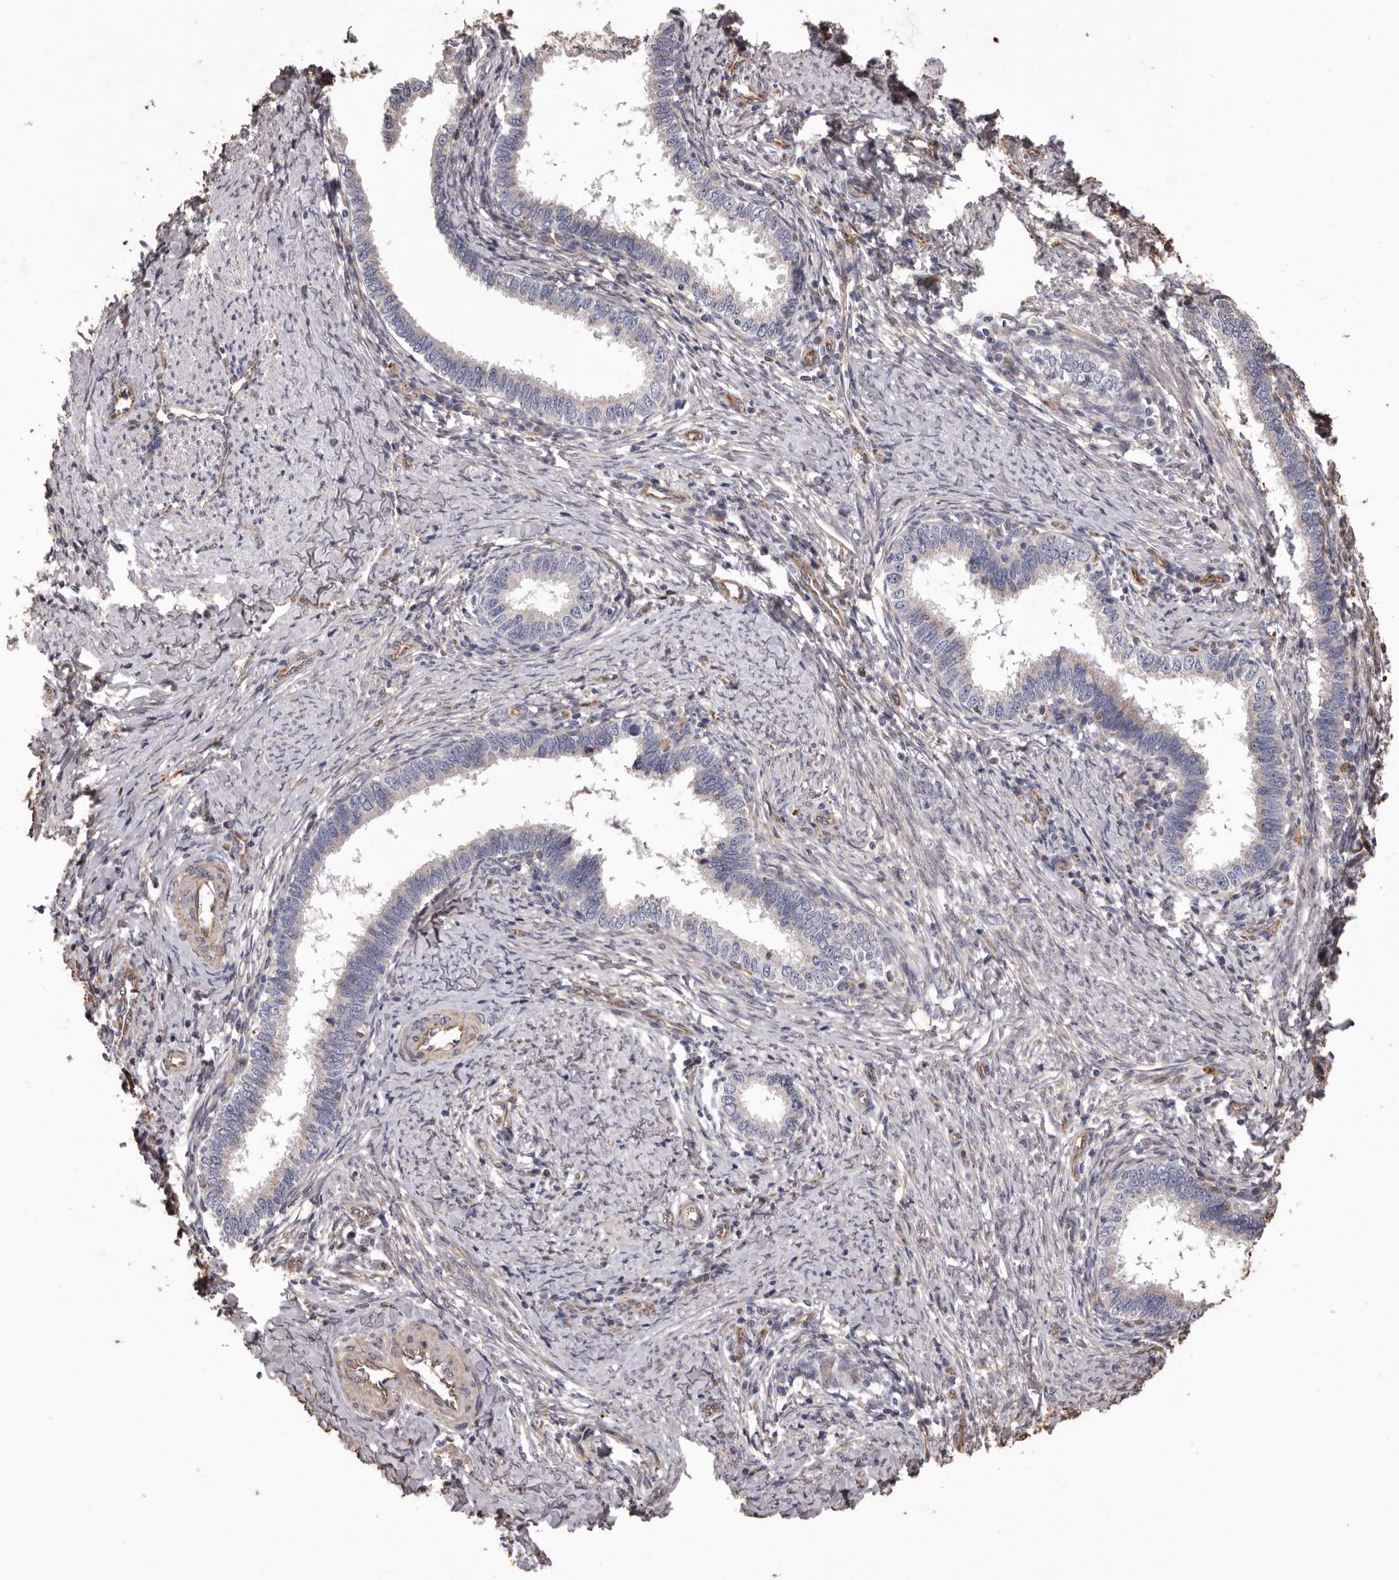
{"staining": {"intensity": "negative", "quantity": "none", "location": "none"}, "tissue": "cervical cancer", "cell_type": "Tumor cells", "image_type": "cancer", "snomed": [{"axis": "morphology", "description": "Adenocarcinoma, NOS"}, {"axis": "topography", "description": "Cervix"}], "caption": "This photomicrograph is of cervical adenocarcinoma stained with immunohistochemistry to label a protein in brown with the nuclei are counter-stained blue. There is no expression in tumor cells.", "gene": "CEP104", "patient": {"sex": "female", "age": 36}}